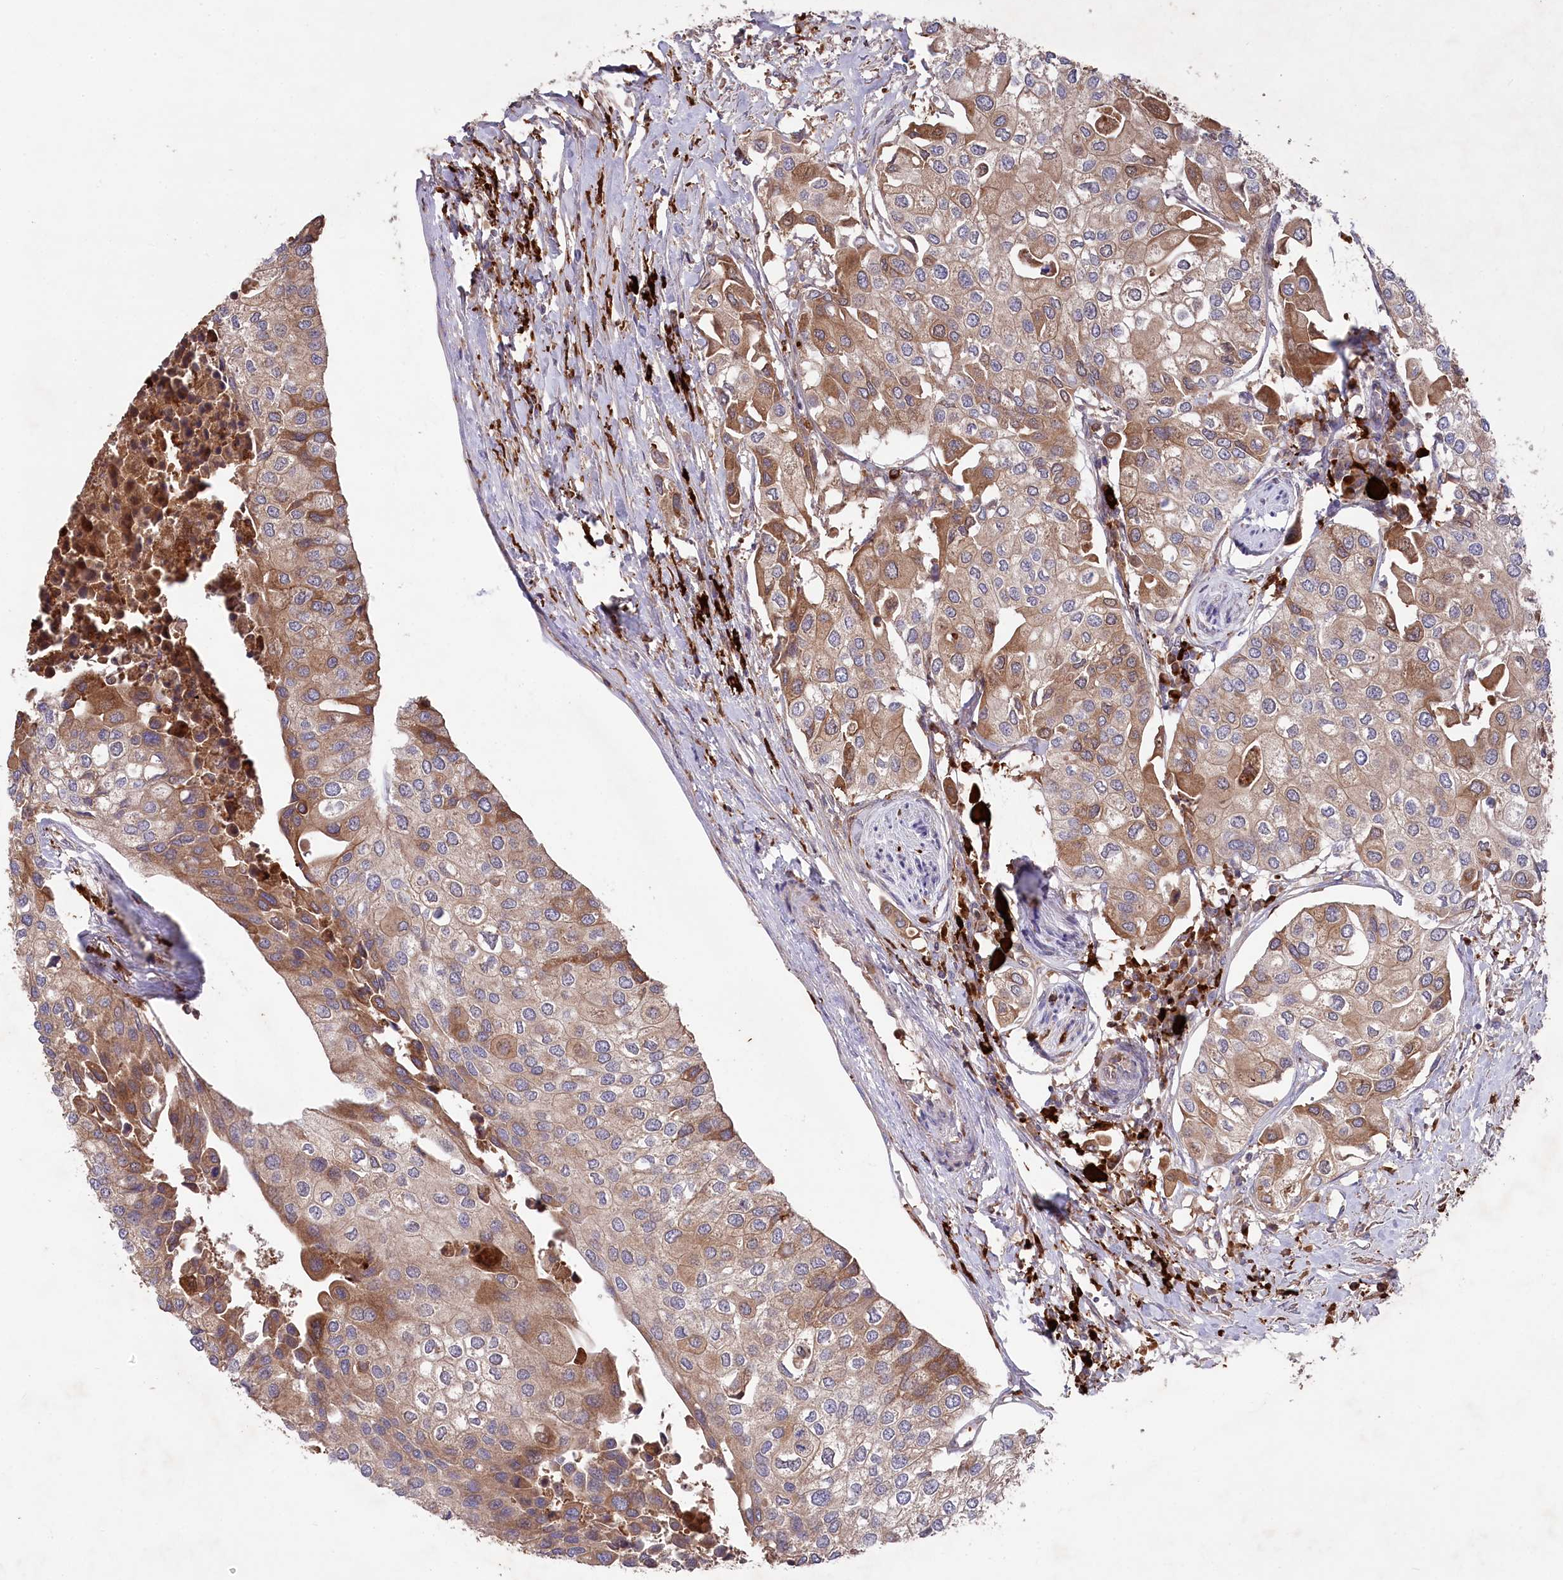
{"staining": {"intensity": "moderate", "quantity": ">75%", "location": "cytoplasmic/membranous"}, "tissue": "urothelial cancer", "cell_type": "Tumor cells", "image_type": "cancer", "snomed": [{"axis": "morphology", "description": "Urothelial carcinoma, High grade"}, {"axis": "topography", "description": "Urinary bladder"}], "caption": "IHC histopathology image of human high-grade urothelial carcinoma stained for a protein (brown), which reveals medium levels of moderate cytoplasmic/membranous positivity in about >75% of tumor cells.", "gene": "PPP1R21", "patient": {"sex": "male", "age": 64}}